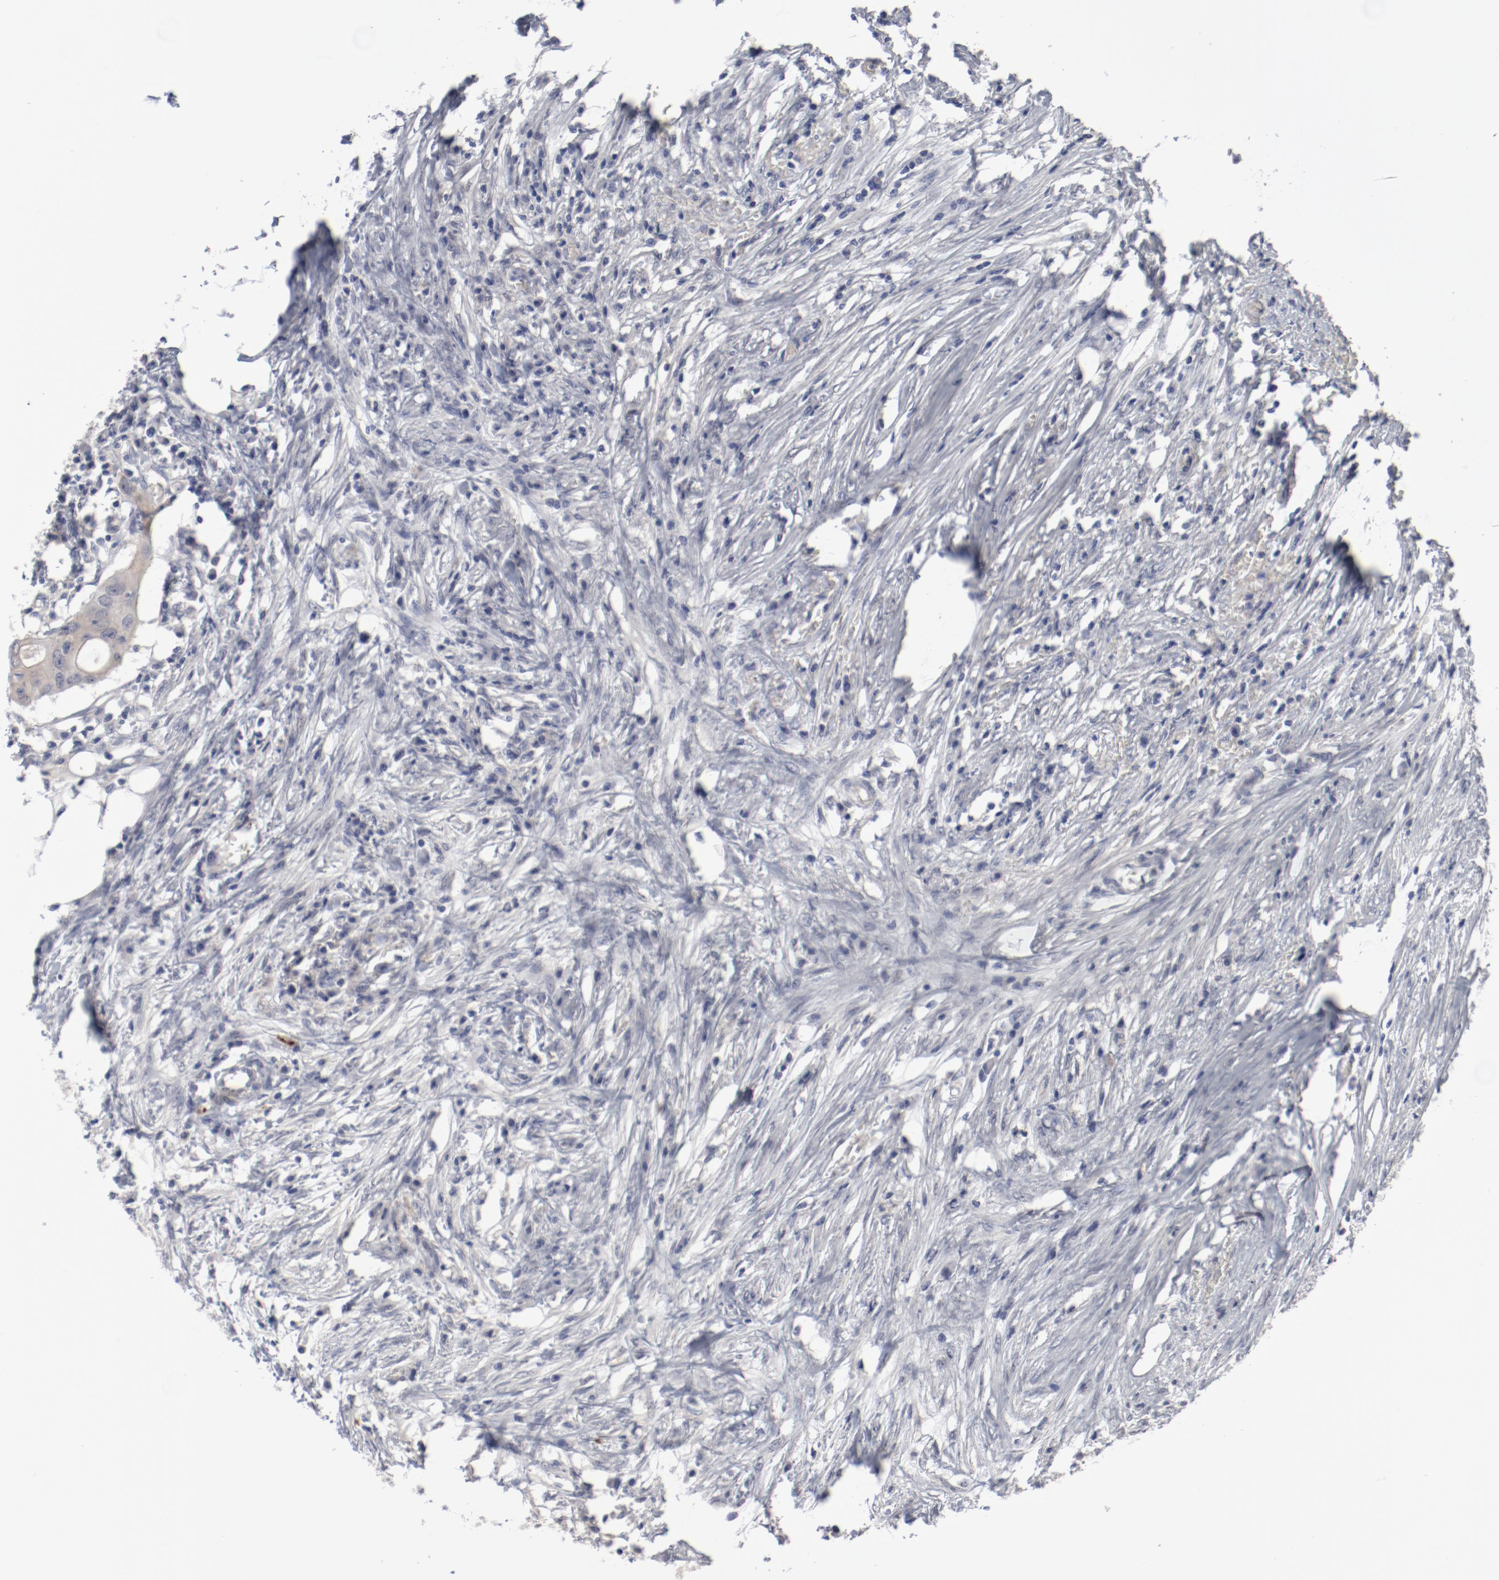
{"staining": {"intensity": "negative", "quantity": "none", "location": "none"}, "tissue": "colorectal cancer", "cell_type": "Tumor cells", "image_type": "cancer", "snomed": [{"axis": "morphology", "description": "Adenocarcinoma, NOS"}, {"axis": "topography", "description": "Colon"}], "caption": "Human adenocarcinoma (colorectal) stained for a protein using immunohistochemistry (IHC) displays no positivity in tumor cells.", "gene": "ANKLE2", "patient": {"sex": "male", "age": 71}}